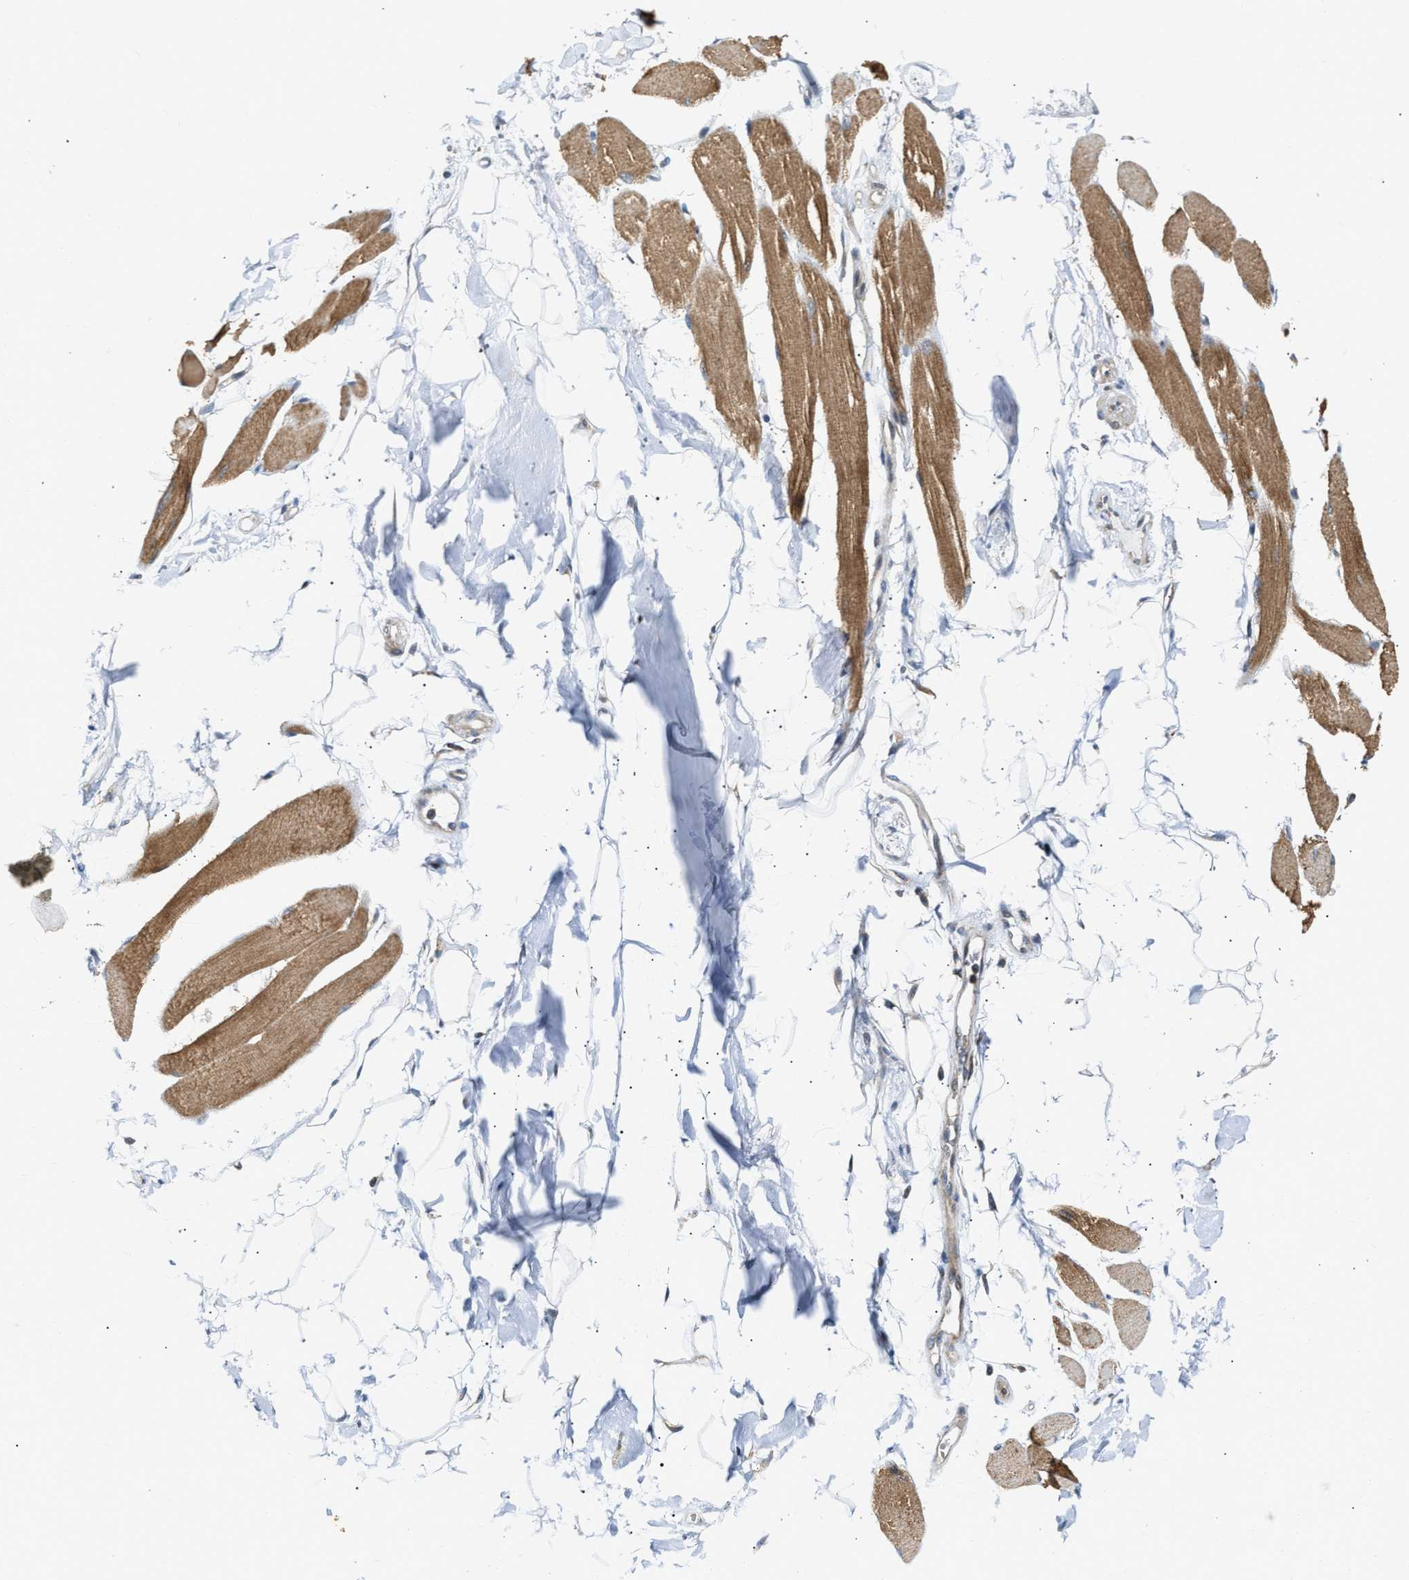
{"staining": {"intensity": "moderate", "quantity": ">75%", "location": "cytoplasmic/membranous"}, "tissue": "skeletal muscle", "cell_type": "Myocytes", "image_type": "normal", "snomed": [{"axis": "morphology", "description": "Normal tissue, NOS"}, {"axis": "topography", "description": "Skeletal muscle"}, {"axis": "topography", "description": "Peripheral nerve tissue"}], "caption": "A medium amount of moderate cytoplasmic/membranous positivity is present in approximately >75% of myocytes in unremarkable skeletal muscle.", "gene": "DEPTOR", "patient": {"sex": "female", "age": 84}}